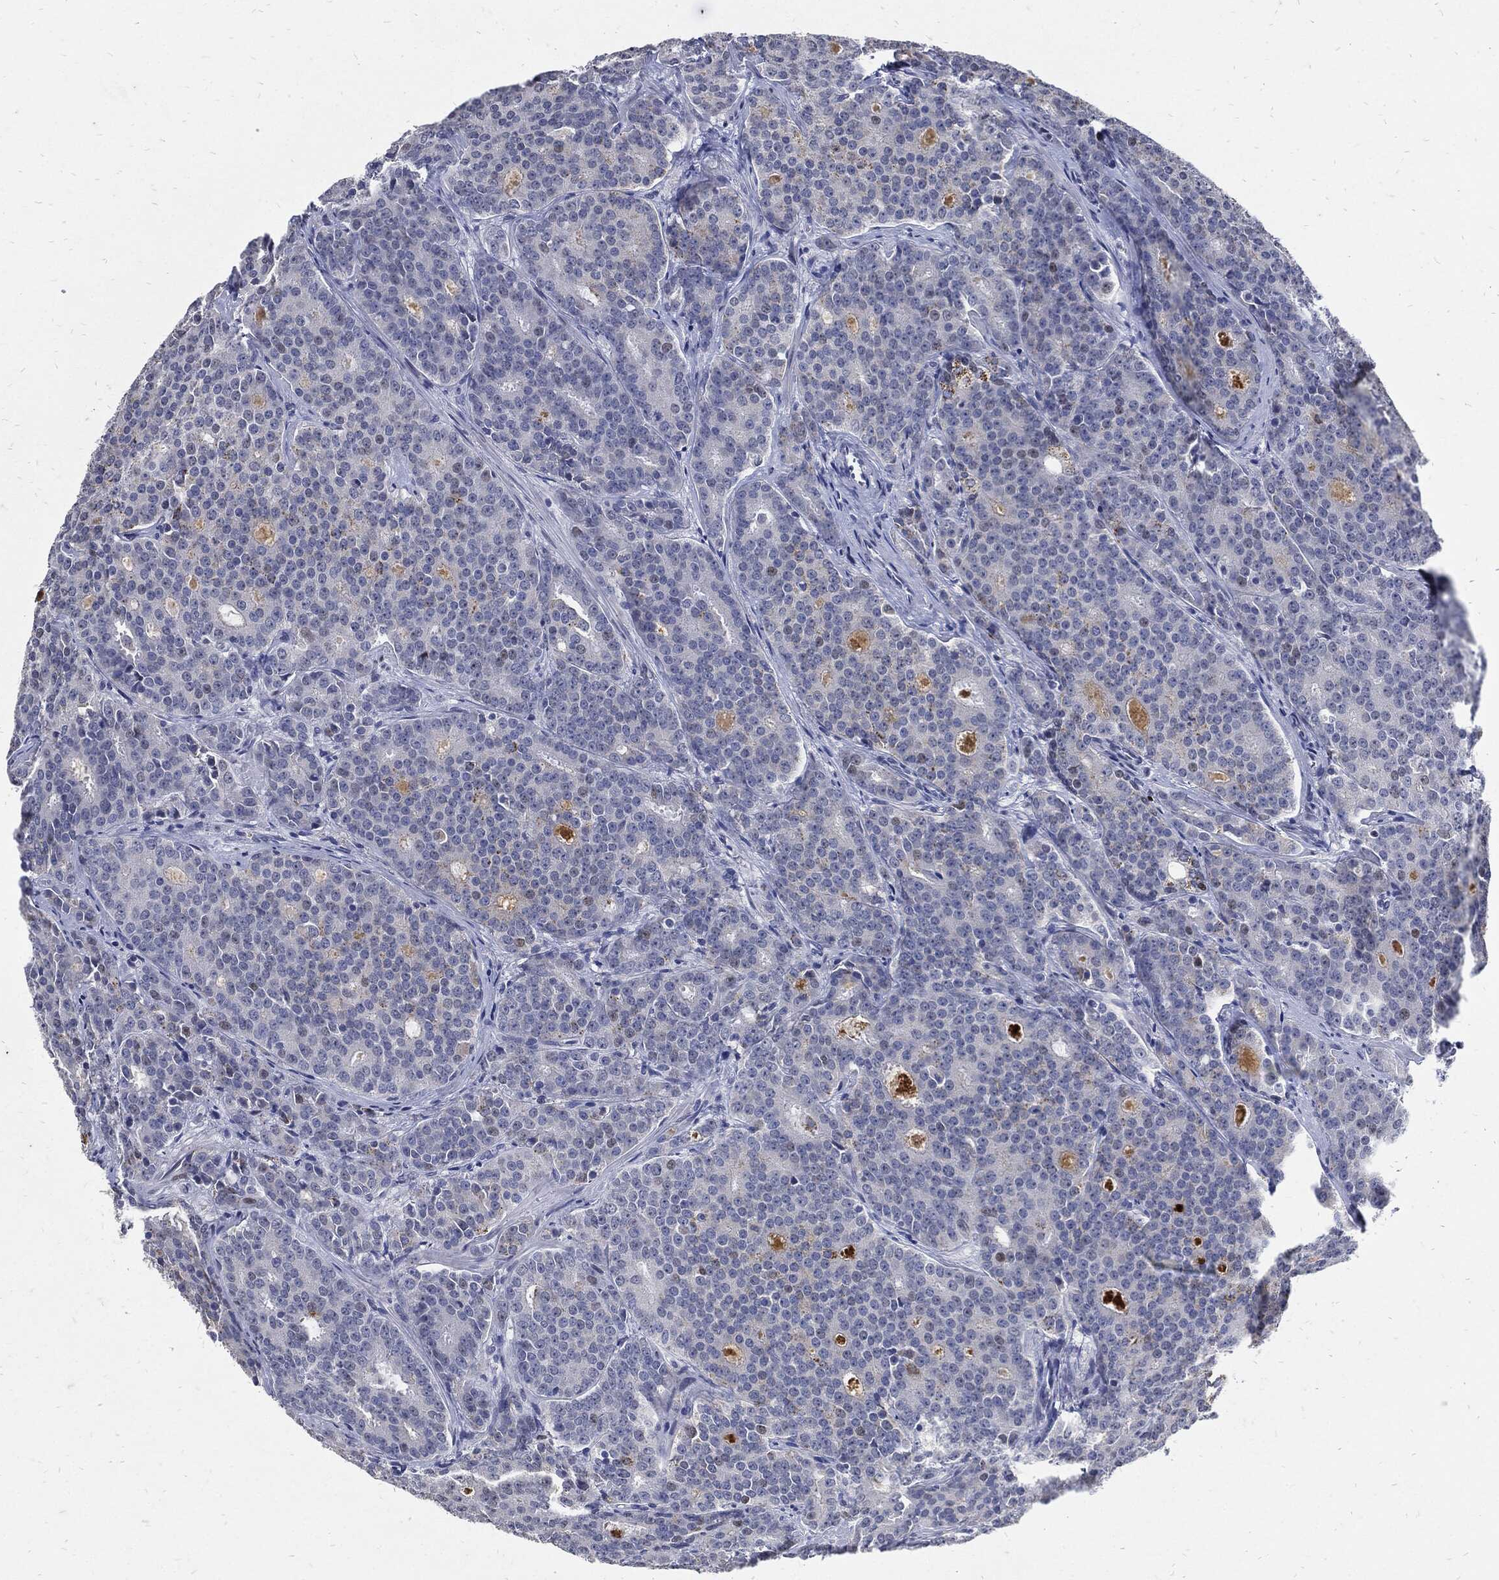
{"staining": {"intensity": "moderate", "quantity": "<25%", "location": "nuclear"}, "tissue": "prostate cancer", "cell_type": "Tumor cells", "image_type": "cancer", "snomed": [{"axis": "morphology", "description": "Adenocarcinoma, NOS"}, {"axis": "topography", "description": "Prostate"}], "caption": "DAB immunohistochemical staining of prostate cancer (adenocarcinoma) reveals moderate nuclear protein staining in about <25% of tumor cells.", "gene": "JUN", "patient": {"sex": "male", "age": 71}}